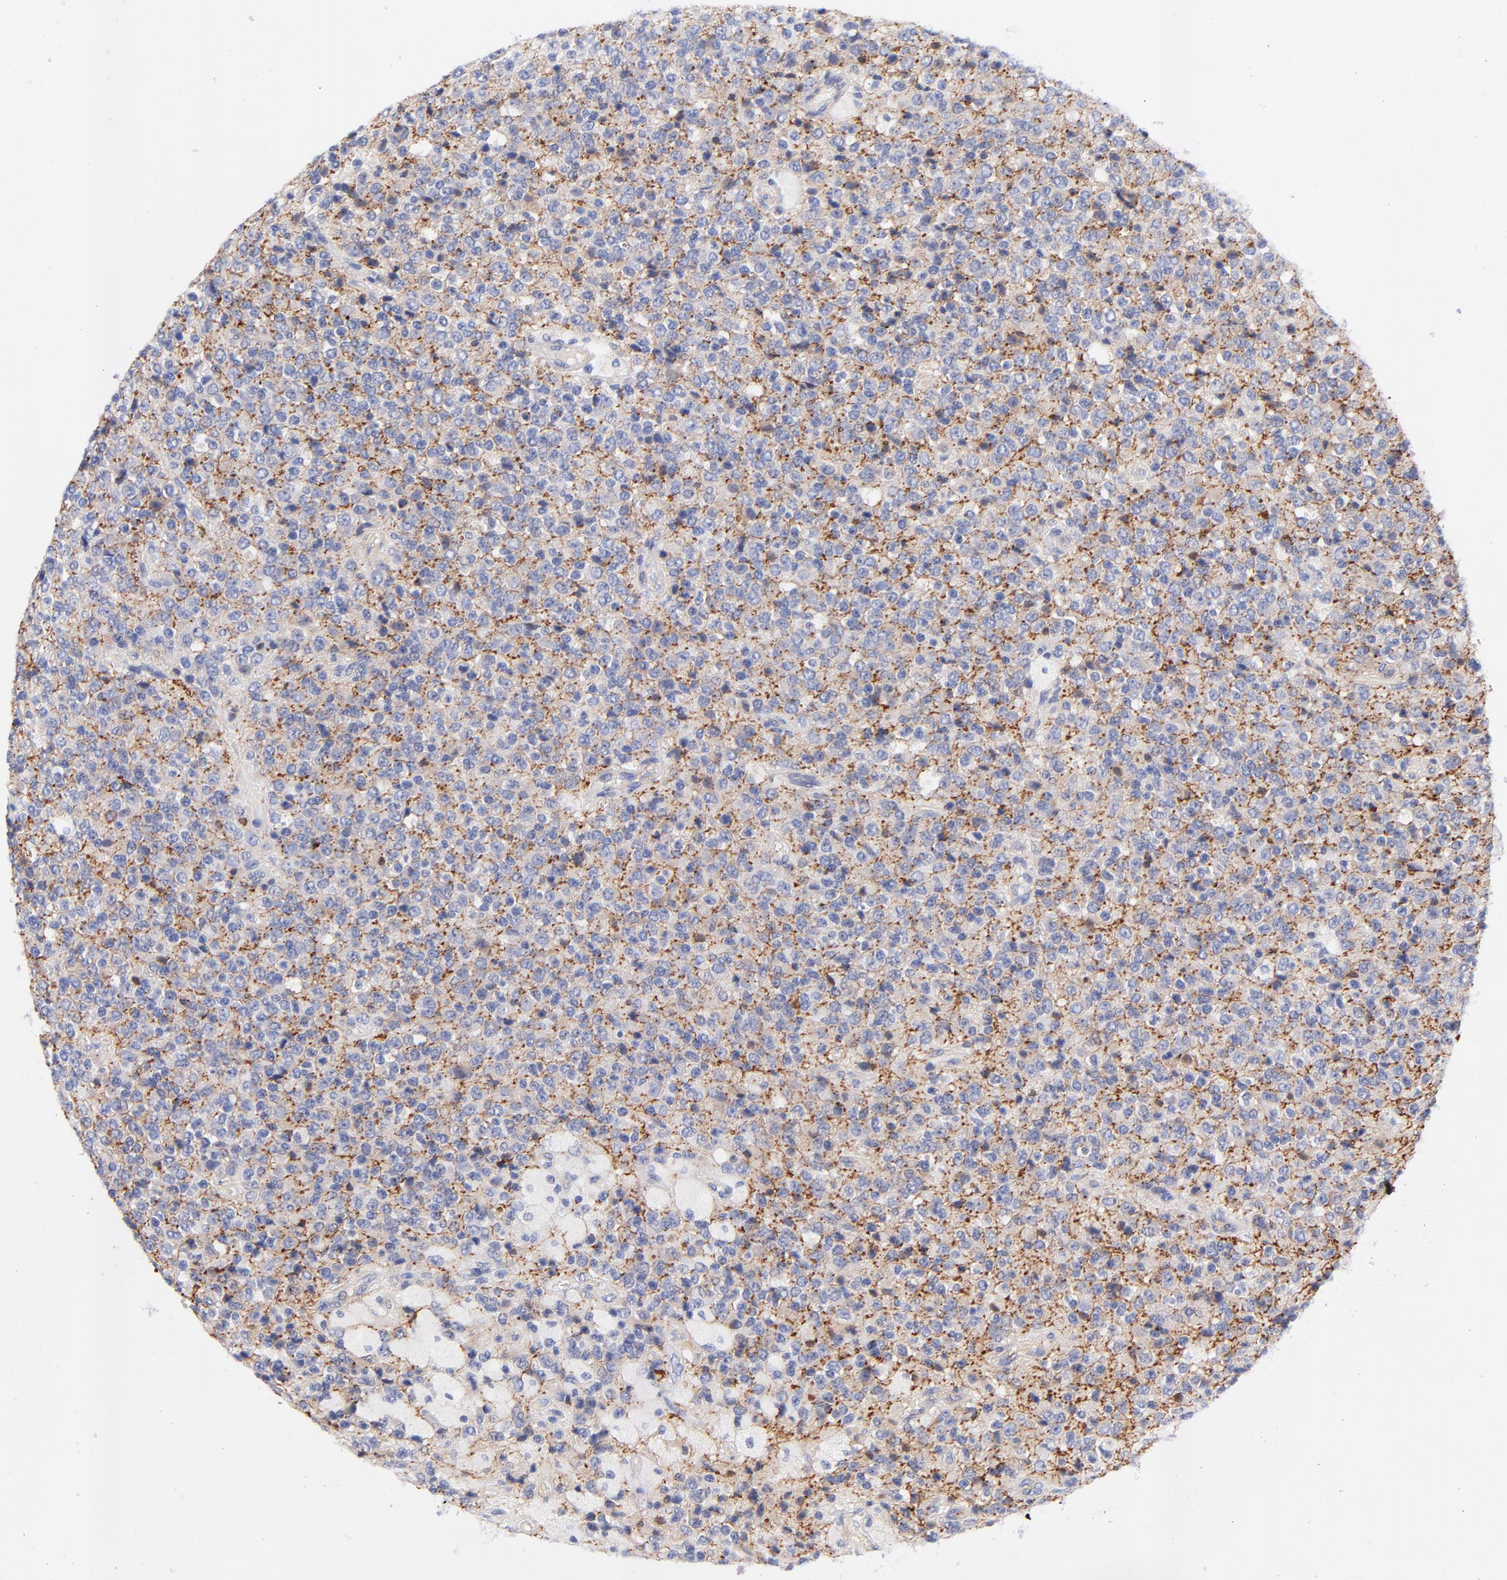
{"staining": {"intensity": "negative", "quantity": "none", "location": "none"}, "tissue": "glioma", "cell_type": "Tumor cells", "image_type": "cancer", "snomed": [{"axis": "morphology", "description": "Glioma, malignant, High grade"}, {"axis": "topography", "description": "pancreas cauda"}], "caption": "Tumor cells are negative for protein expression in human malignant glioma (high-grade).", "gene": "FAM117B", "patient": {"sex": "male", "age": 60}}